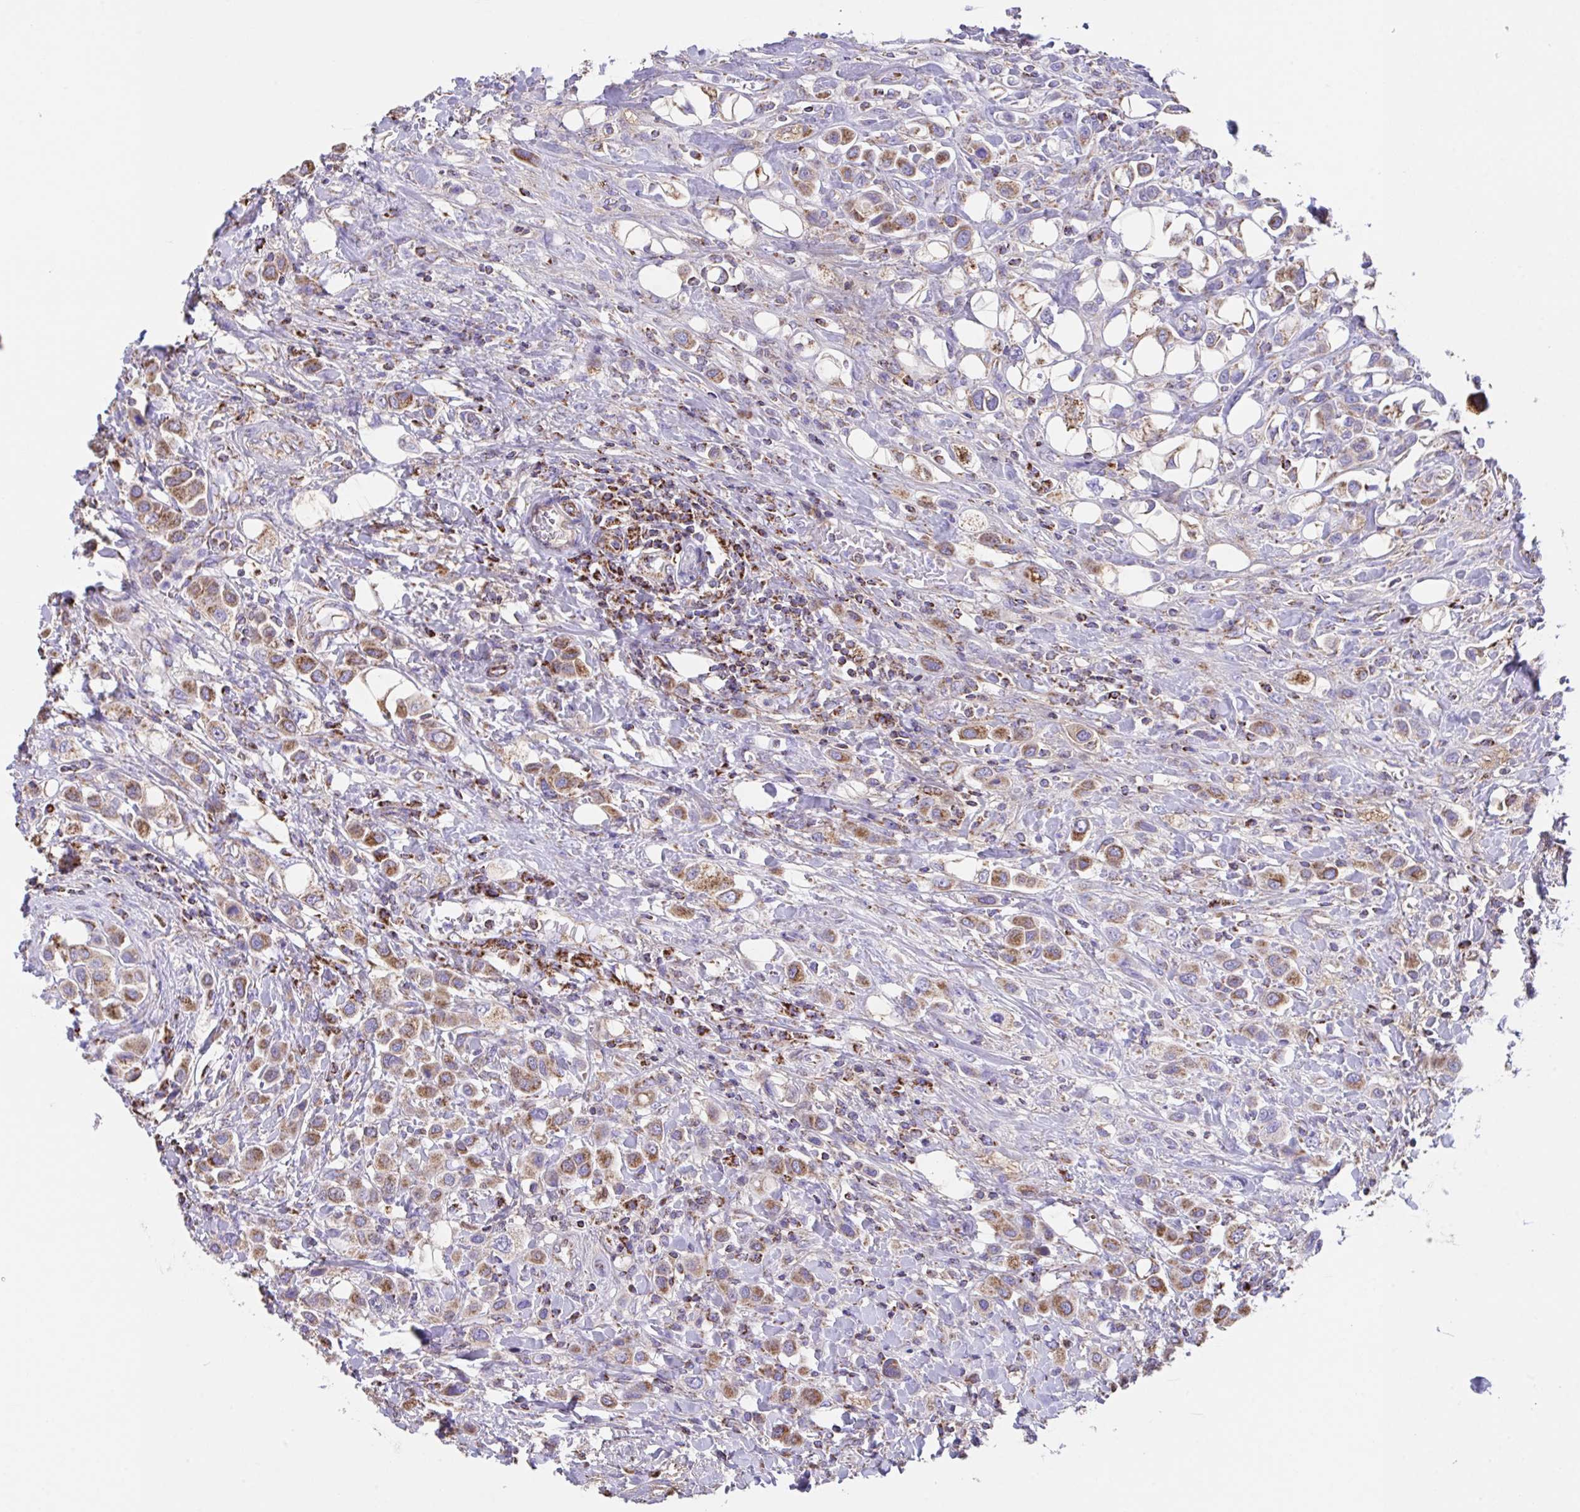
{"staining": {"intensity": "moderate", "quantity": ">75%", "location": "cytoplasmic/membranous"}, "tissue": "urothelial cancer", "cell_type": "Tumor cells", "image_type": "cancer", "snomed": [{"axis": "morphology", "description": "Urothelial carcinoma, High grade"}, {"axis": "topography", "description": "Urinary bladder"}], "caption": "Urothelial carcinoma (high-grade) tissue reveals moderate cytoplasmic/membranous positivity in approximately >75% of tumor cells, visualized by immunohistochemistry.", "gene": "PCMTD2", "patient": {"sex": "male", "age": 50}}